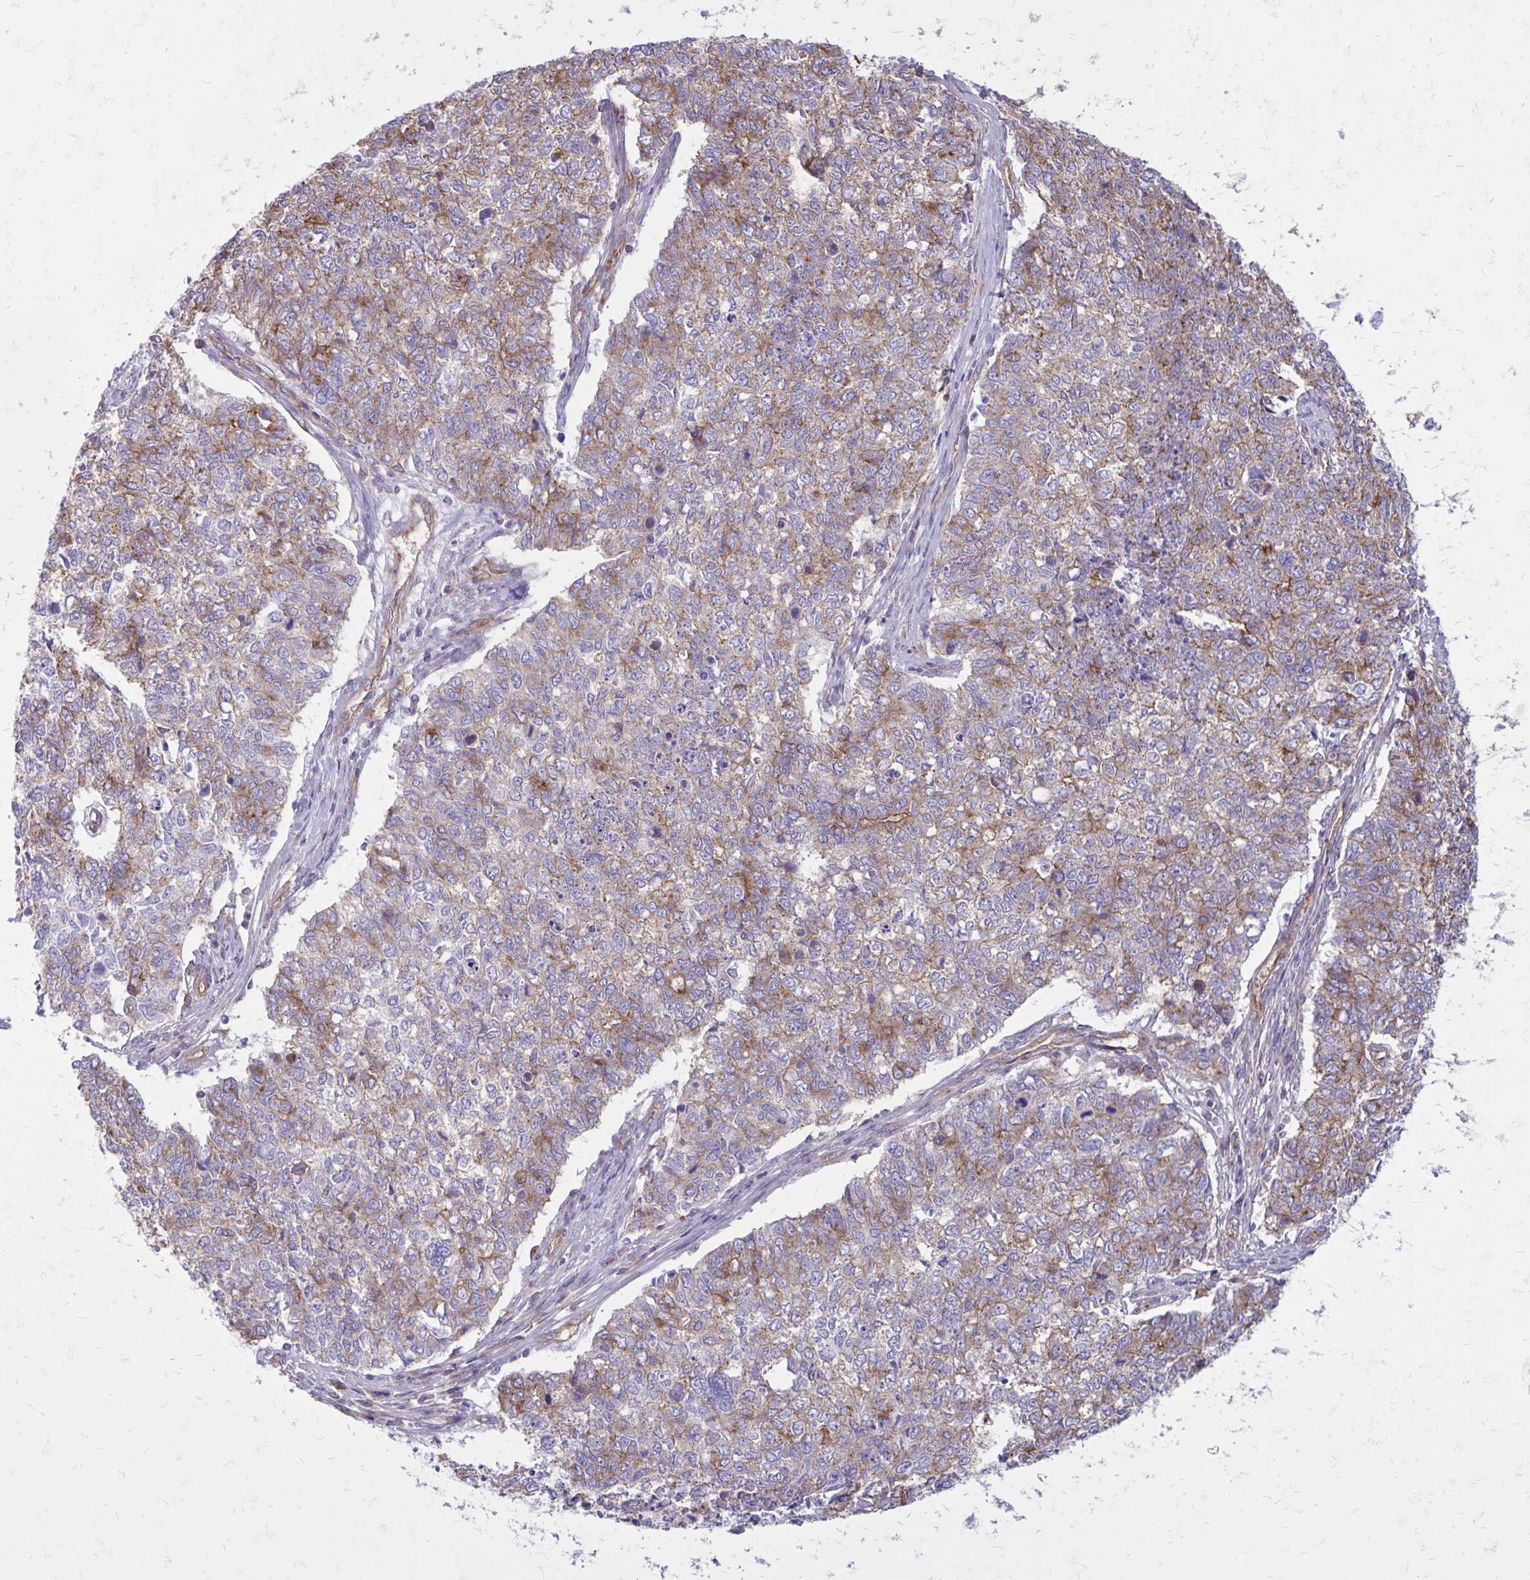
{"staining": {"intensity": "moderate", "quantity": "25%-75%", "location": "cytoplasmic/membranous"}, "tissue": "cervical cancer", "cell_type": "Tumor cells", "image_type": "cancer", "snomed": [{"axis": "morphology", "description": "Adenocarcinoma, NOS"}, {"axis": "topography", "description": "Cervix"}], "caption": "There is medium levels of moderate cytoplasmic/membranous expression in tumor cells of cervical cancer, as demonstrated by immunohistochemical staining (brown color).", "gene": "CLTA", "patient": {"sex": "female", "age": 63}}